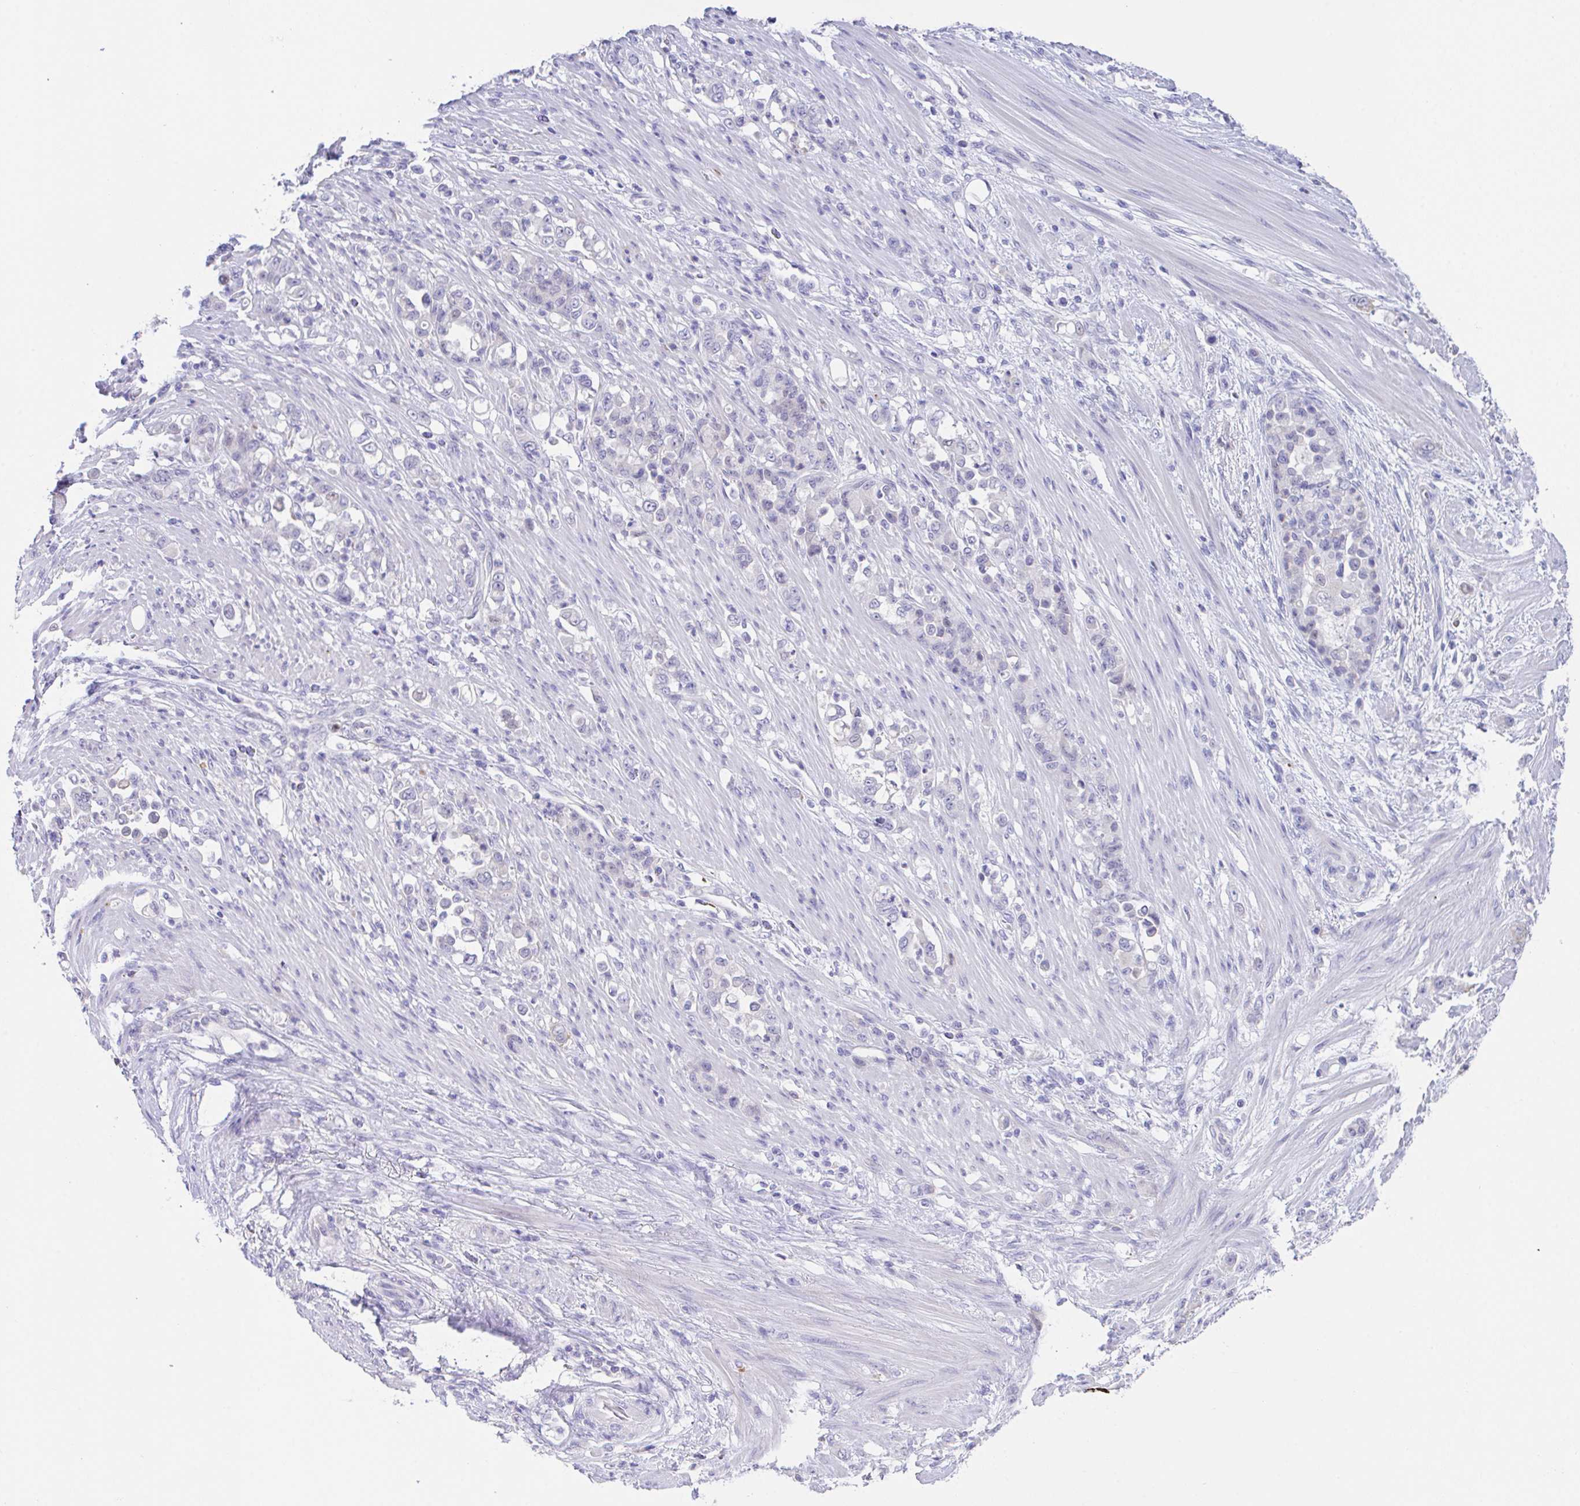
{"staining": {"intensity": "negative", "quantity": "none", "location": "none"}, "tissue": "stomach cancer", "cell_type": "Tumor cells", "image_type": "cancer", "snomed": [{"axis": "morphology", "description": "Normal tissue, NOS"}, {"axis": "morphology", "description": "Adenocarcinoma, NOS"}, {"axis": "topography", "description": "Stomach"}], "caption": "This is a image of immunohistochemistry staining of stomach cancer (adenocarcinoma), which shows no staining in tumor cells.", "gene": "HOXB4", "patient": {"sex": "female", "age": 79}}